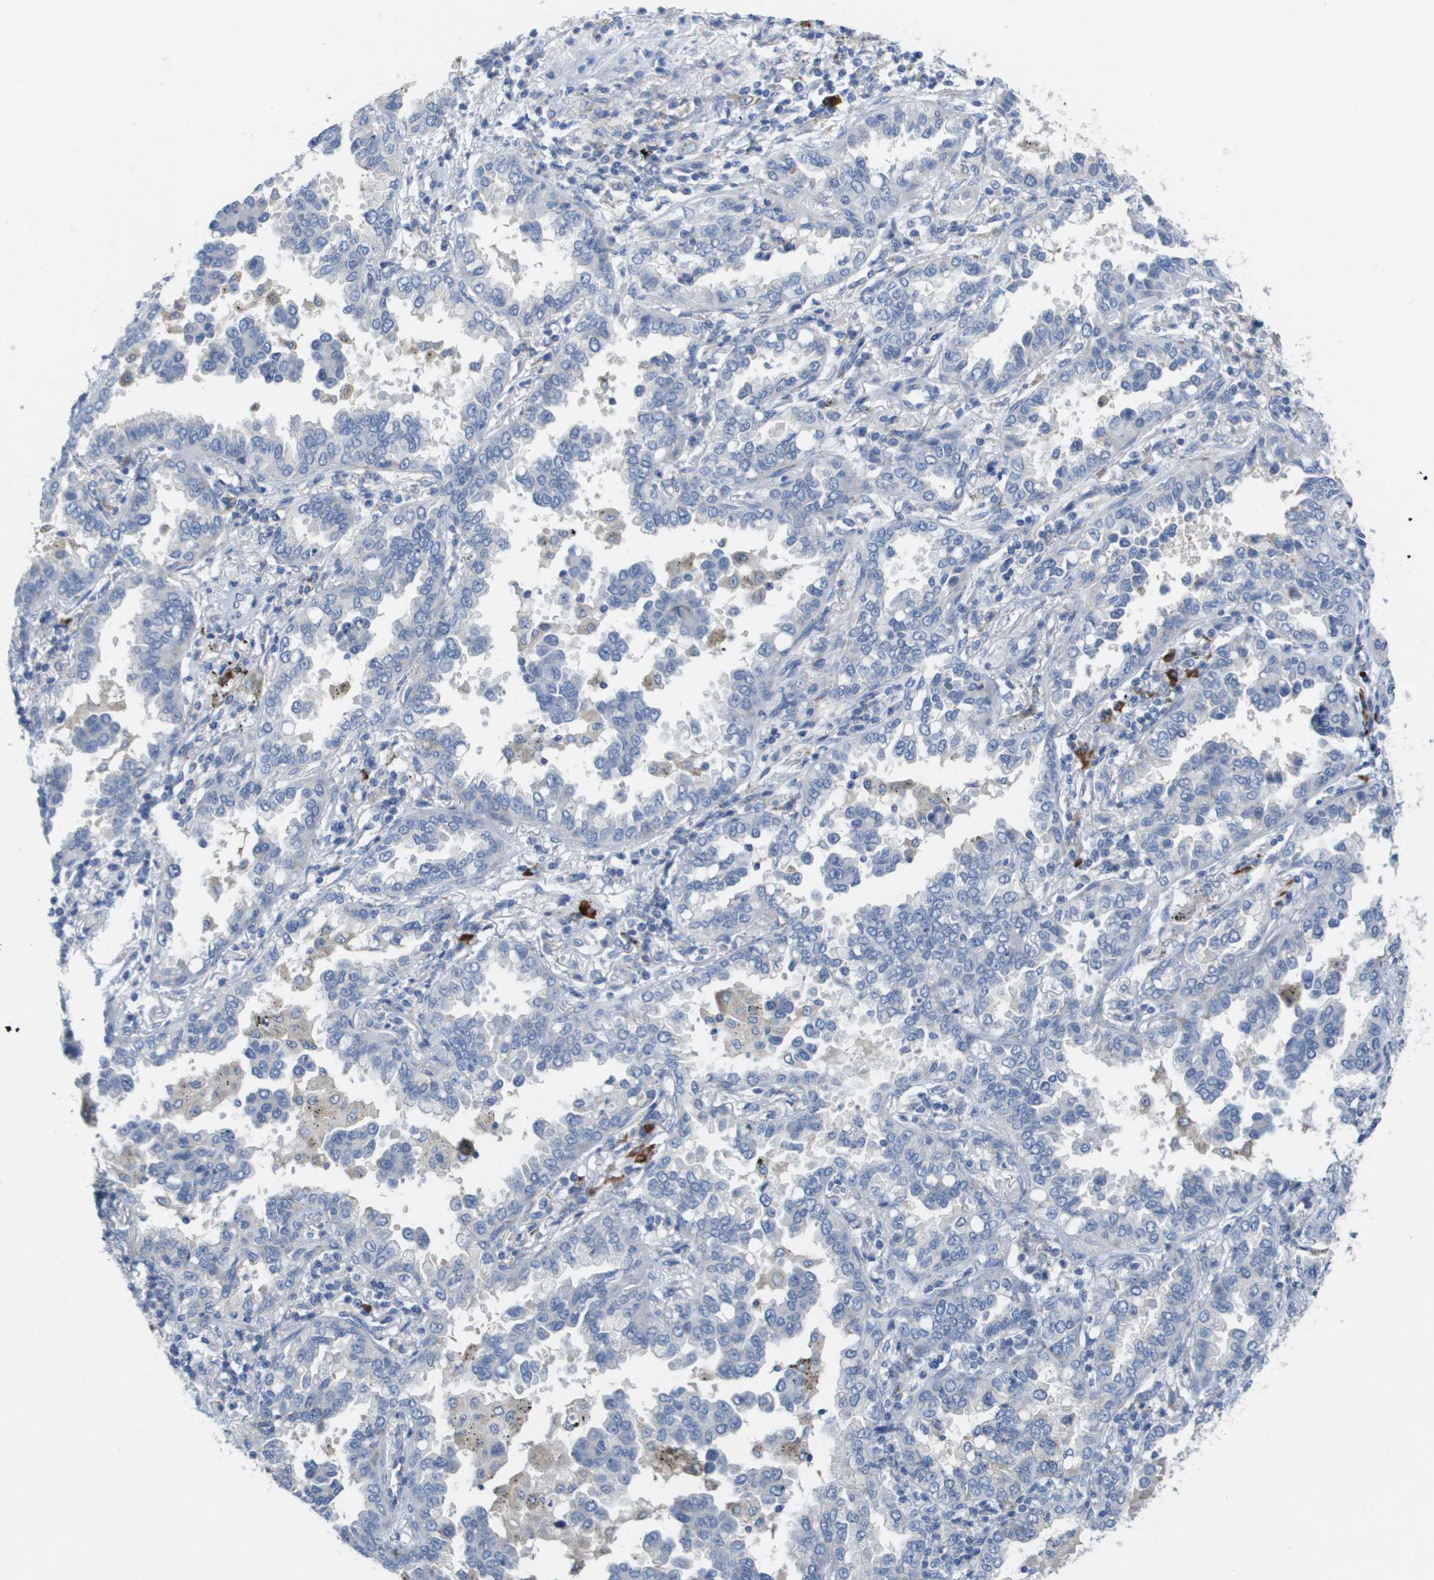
{"staining": {"intensity": "negative", "quantity": "none", "location": "none"}, "tissue": "lung cancer", "cell_type": "Tumor cells", "image_type": "cancer", "snomed": [{"axis": "morphology", "description": "Normal tissue, NOS"}, {"axis": "morphology", "description": "Adenocarcinoma, NOS"}, {"axis": "topography", "description": "Lung"}], "caption": "Tumor cells show no significant expression in lung cancer.", "gene": "CD3G", "patient": {"sex": "male", "age": 59}}